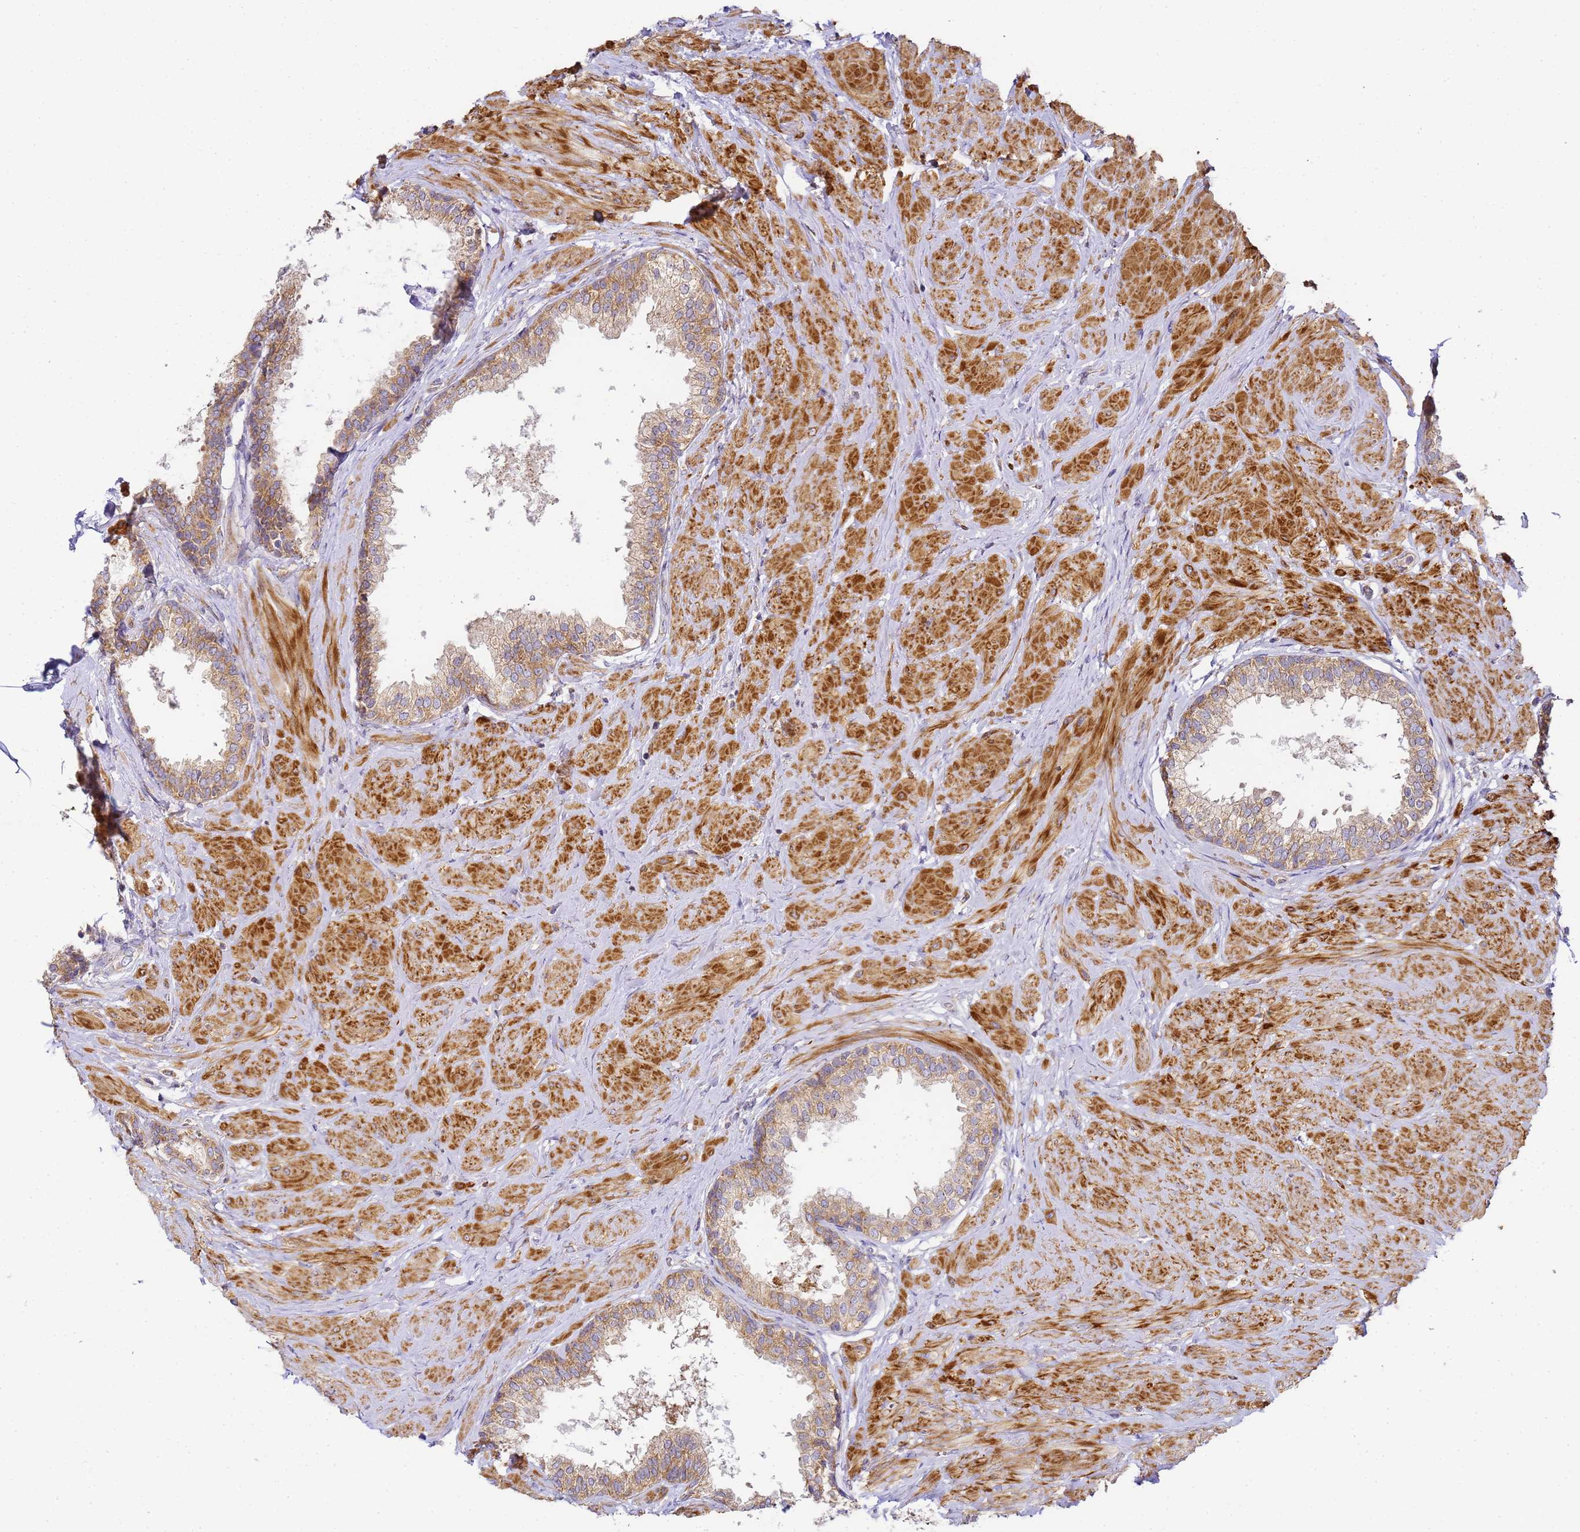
{"staining": {"intensity": "weak", "quantity": ">75%", "location": "cytoplasmic/membranous"}, "tissue": "prostate", "cell_type": "Glandular cells", "image_type": "normal", "snomed": [{"axis": "morphology", "description": "Normal tissue, NOS"}, {"axis": "topography", "description": "Prostate"}], "caption": "Approximately >75% of glandular cells in benign prostate show weak cytoplasmic/membranous protein expression as visualized by brown immunohistochemical staining.", "gene": "RPL13A", "patient": {"sex": "male", "age": 48}}